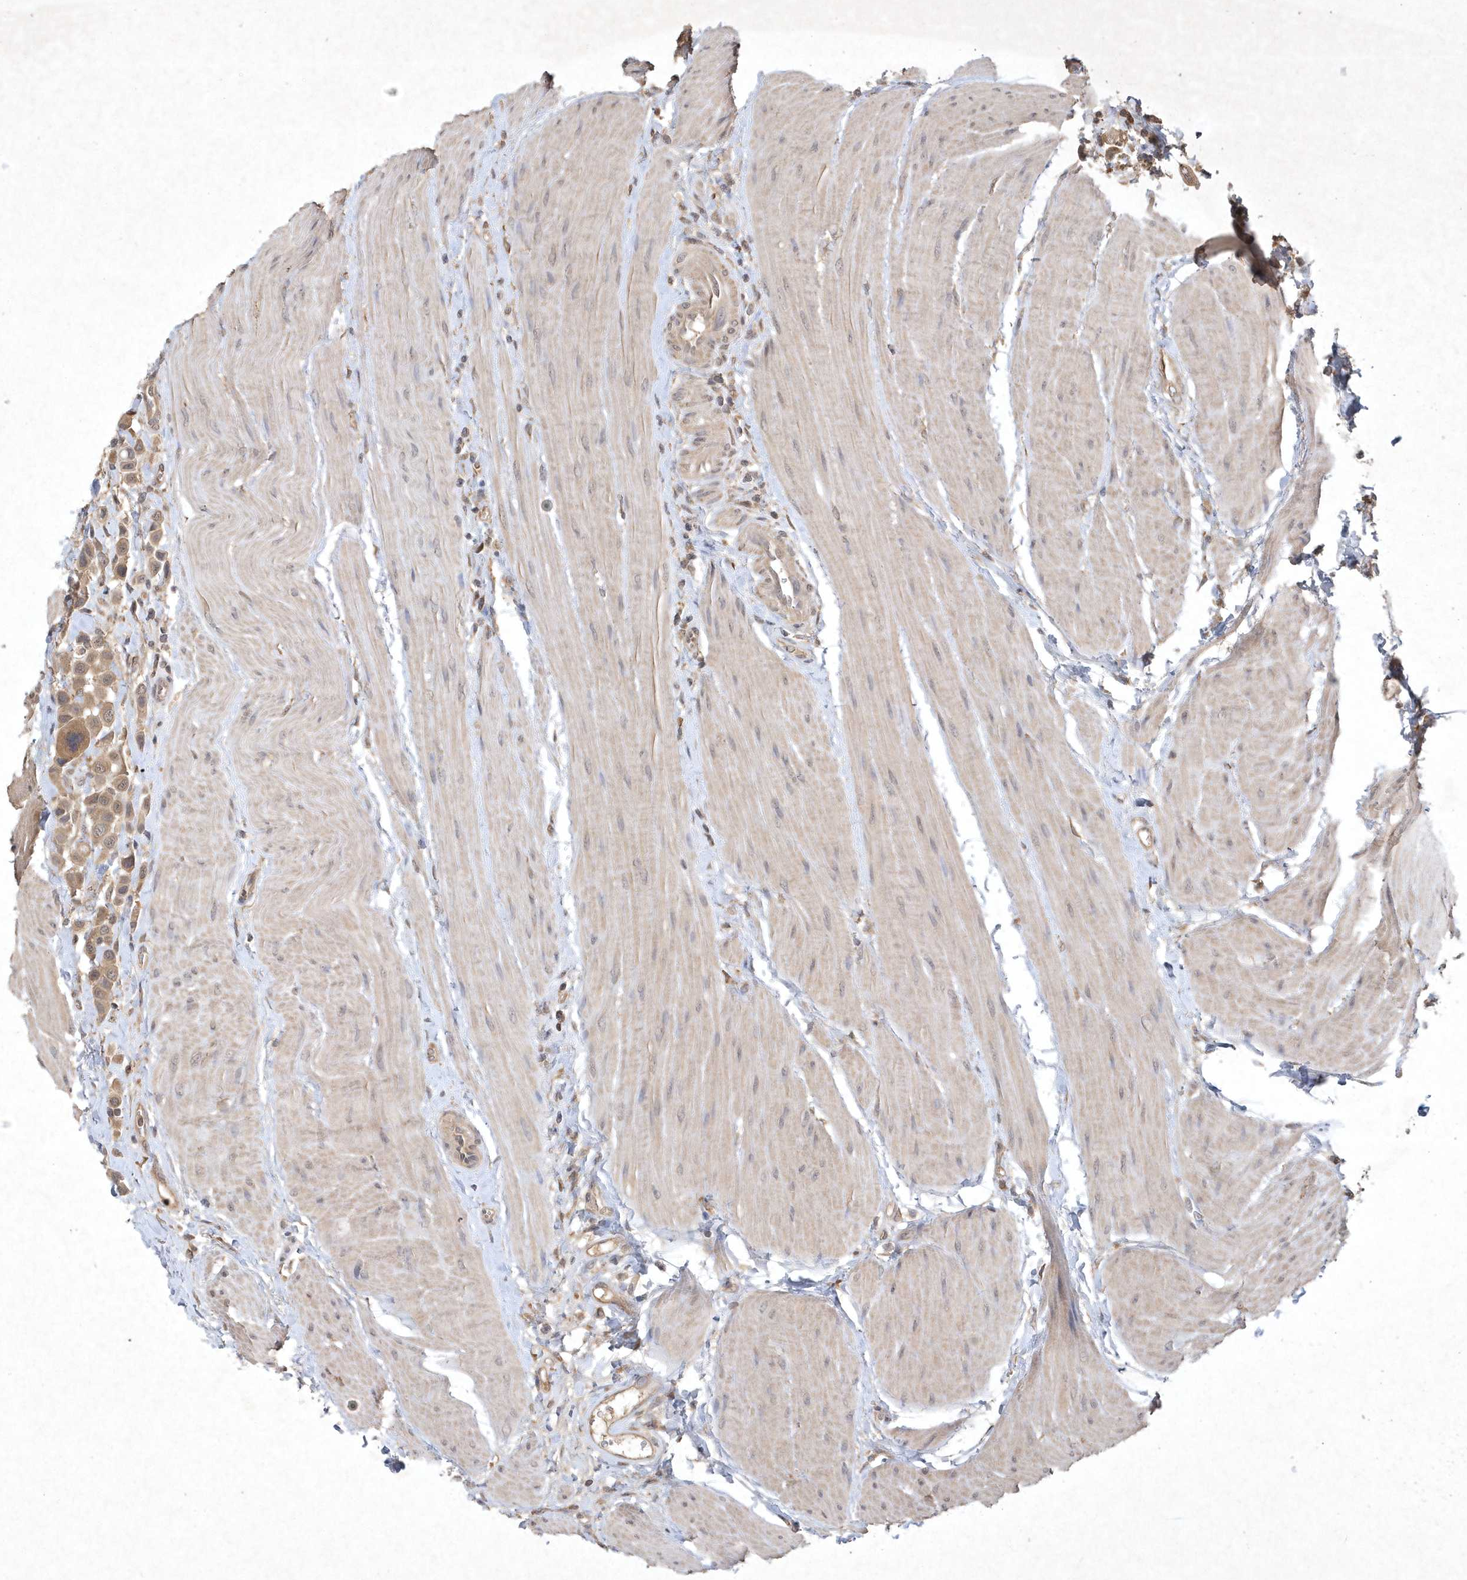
{"staining": {"intensity": "moderate", "quantity": ">75%", "location": "cytoplasmic/membranous"}, "tissue": "urothelial cancer", "cell_type": "Tumor cells", "image_type": "cancer", "snomed": [{"axis": "morphology", "description": "Urothelial carcinoma, High grade"}, {"axis": "topography", "description": "Urinary bladder"}], "caption": "IHC of human urothelial cancer displays medium levels of moderate cytoplasmic/membranous staining in approximately >75% of tumor cells. The staining is performed using DAB (3,3'-diaminobenzidine) brown chromogen to label protein expression. The nuclei are counter-stained blue using hematoxylin.", "gene": "AKR7A2", "patient": {"sex": "male", "age": 50}}